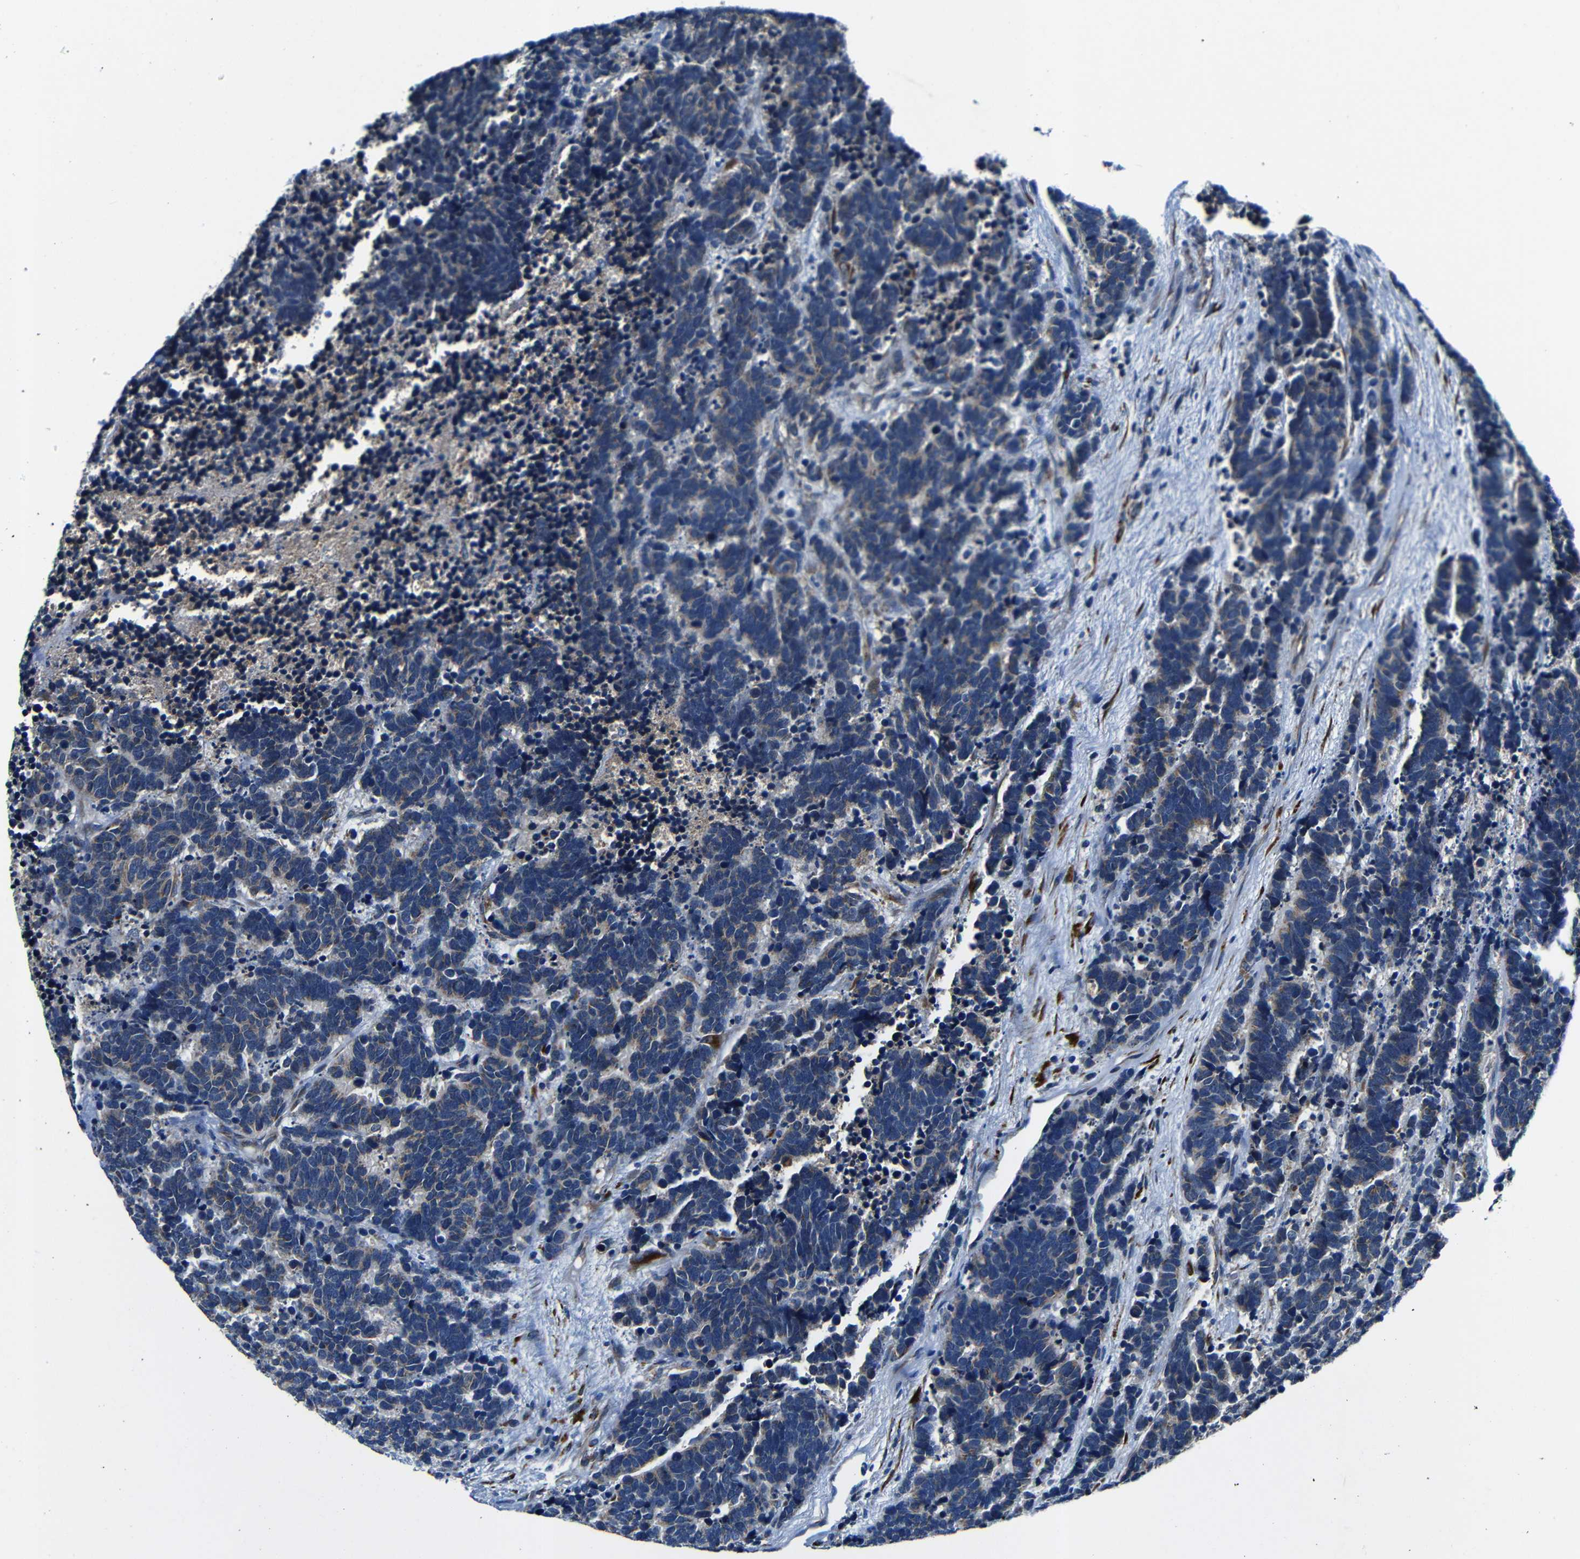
{"staining": {"intensity": "weak", "quantity": "25%-75%", "location": "cytoplasmic/membranous"}, "tissue": "carcinoid", "cell_type": "Tumor cells", "image_type": "cancer", "snomed": [{"axis": "morphology", "description": "Carcinoma, NOS"}, {"axis": "morphology", "description": "Carcinoid, malignant, NOS"}, {"axis": "topography", "description": "Urinary bladder"}], "caption": "A brown stain labels weak cytoplasmic/membranous positivity of a protein in malignant carcinoid tumor cells. (Stains: DAB in brown, nuclei in blue, Microscopy: brightfield microscopy at high magnification).", "gene": "FKBP14", "patient": {"sex": "male", "age": 57}}